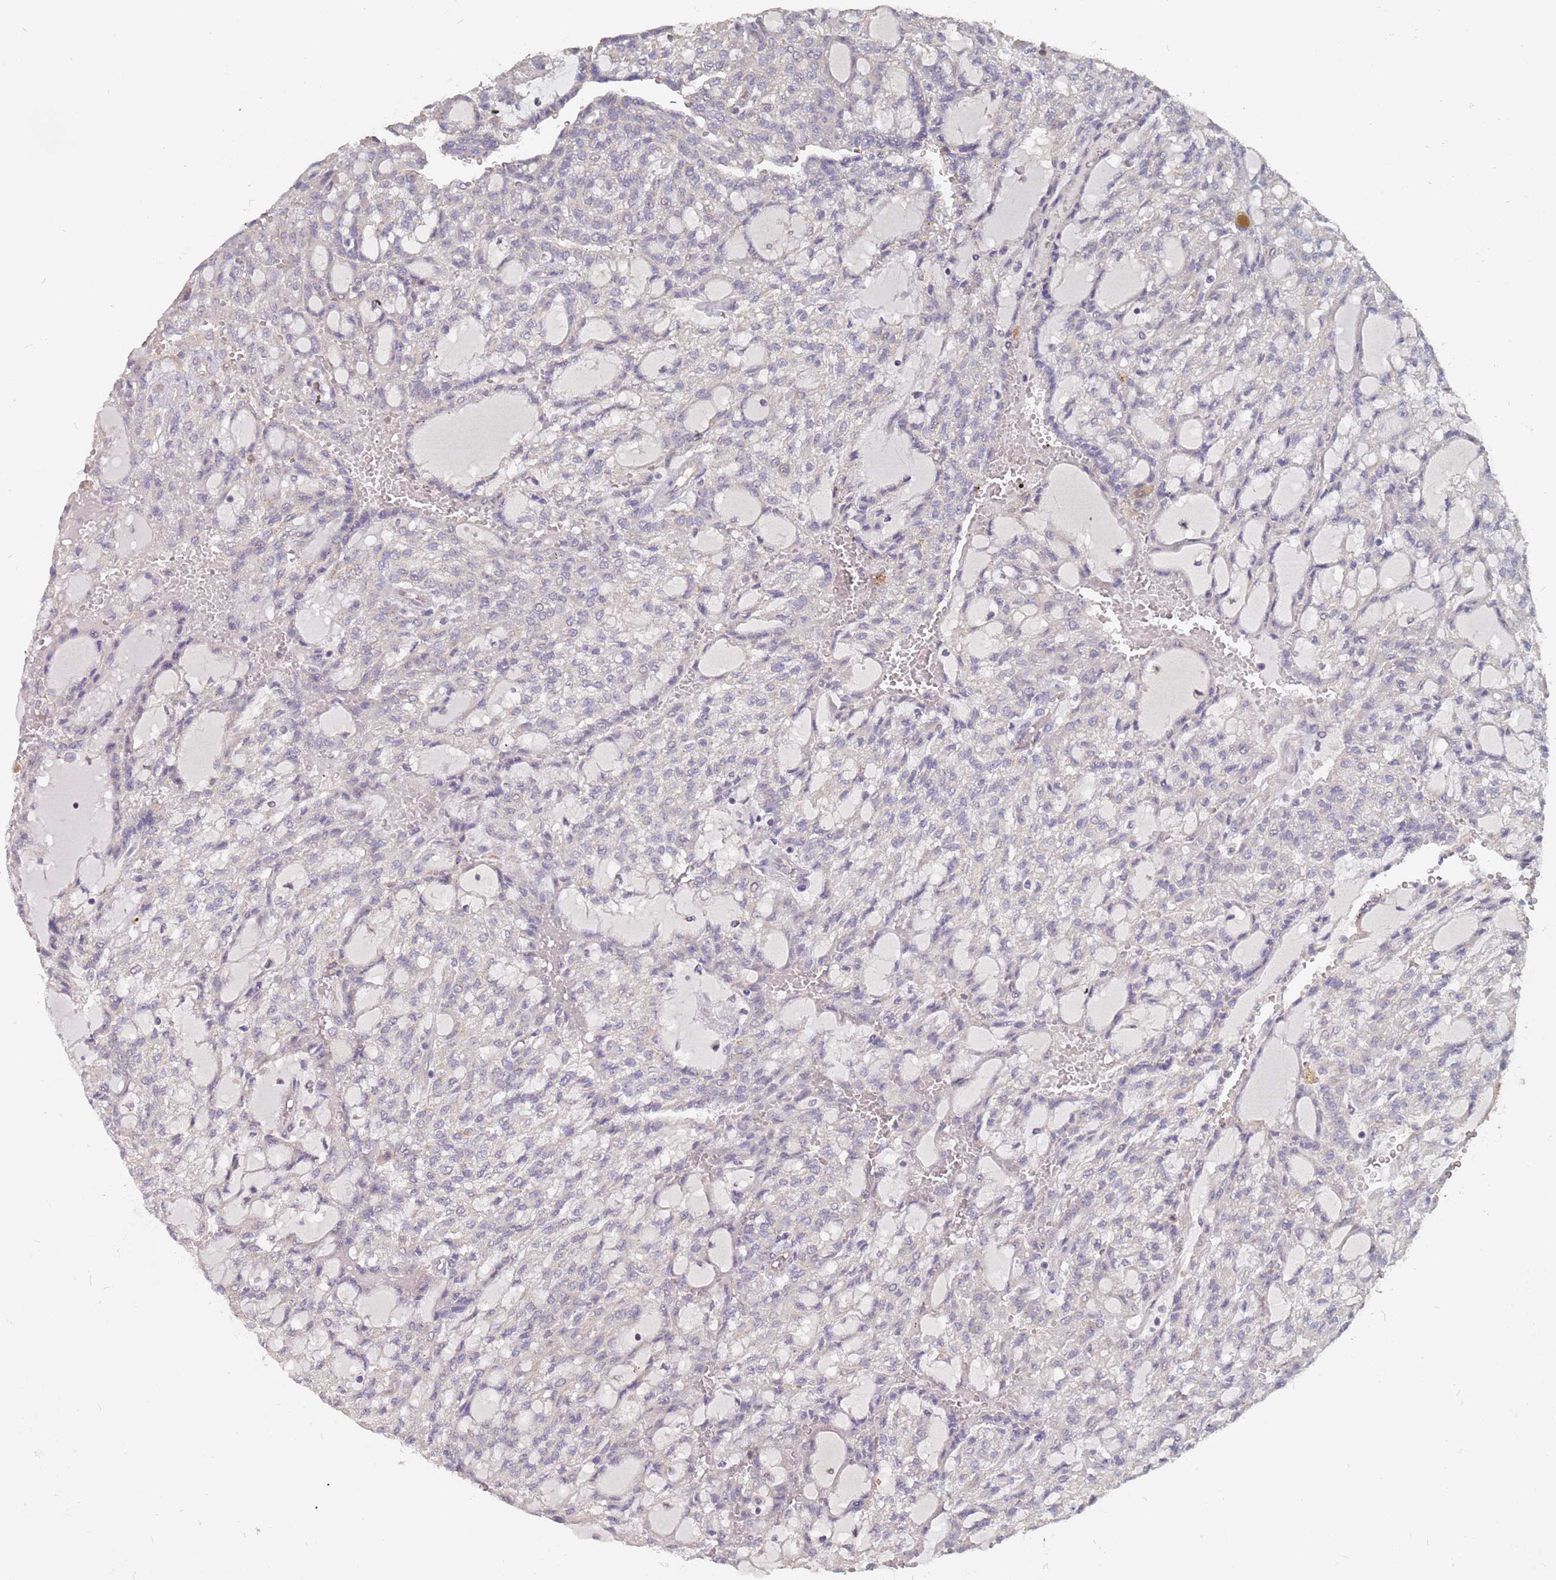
{"staining": {"intensity": "negative", "quantity": "none", "location": "none"}, "tissue": "renal cancer", "cell_type": "Tumor cells", "image_type": "cancer", "snomed": [{"axis": "morphology", "description": "Adenocarcinoma, NOS"}, {"axis": "topography", "description": "Kidney"}], "caption": "This micrograph is of adenocarcinoma (renal) stained with IHC to label a protein in brown with the nuclei are counter-stained blue. There is no positivity in tumor cells.", "gene": "TCEANC2", "patient": {"sex": "male", "age": 63}}